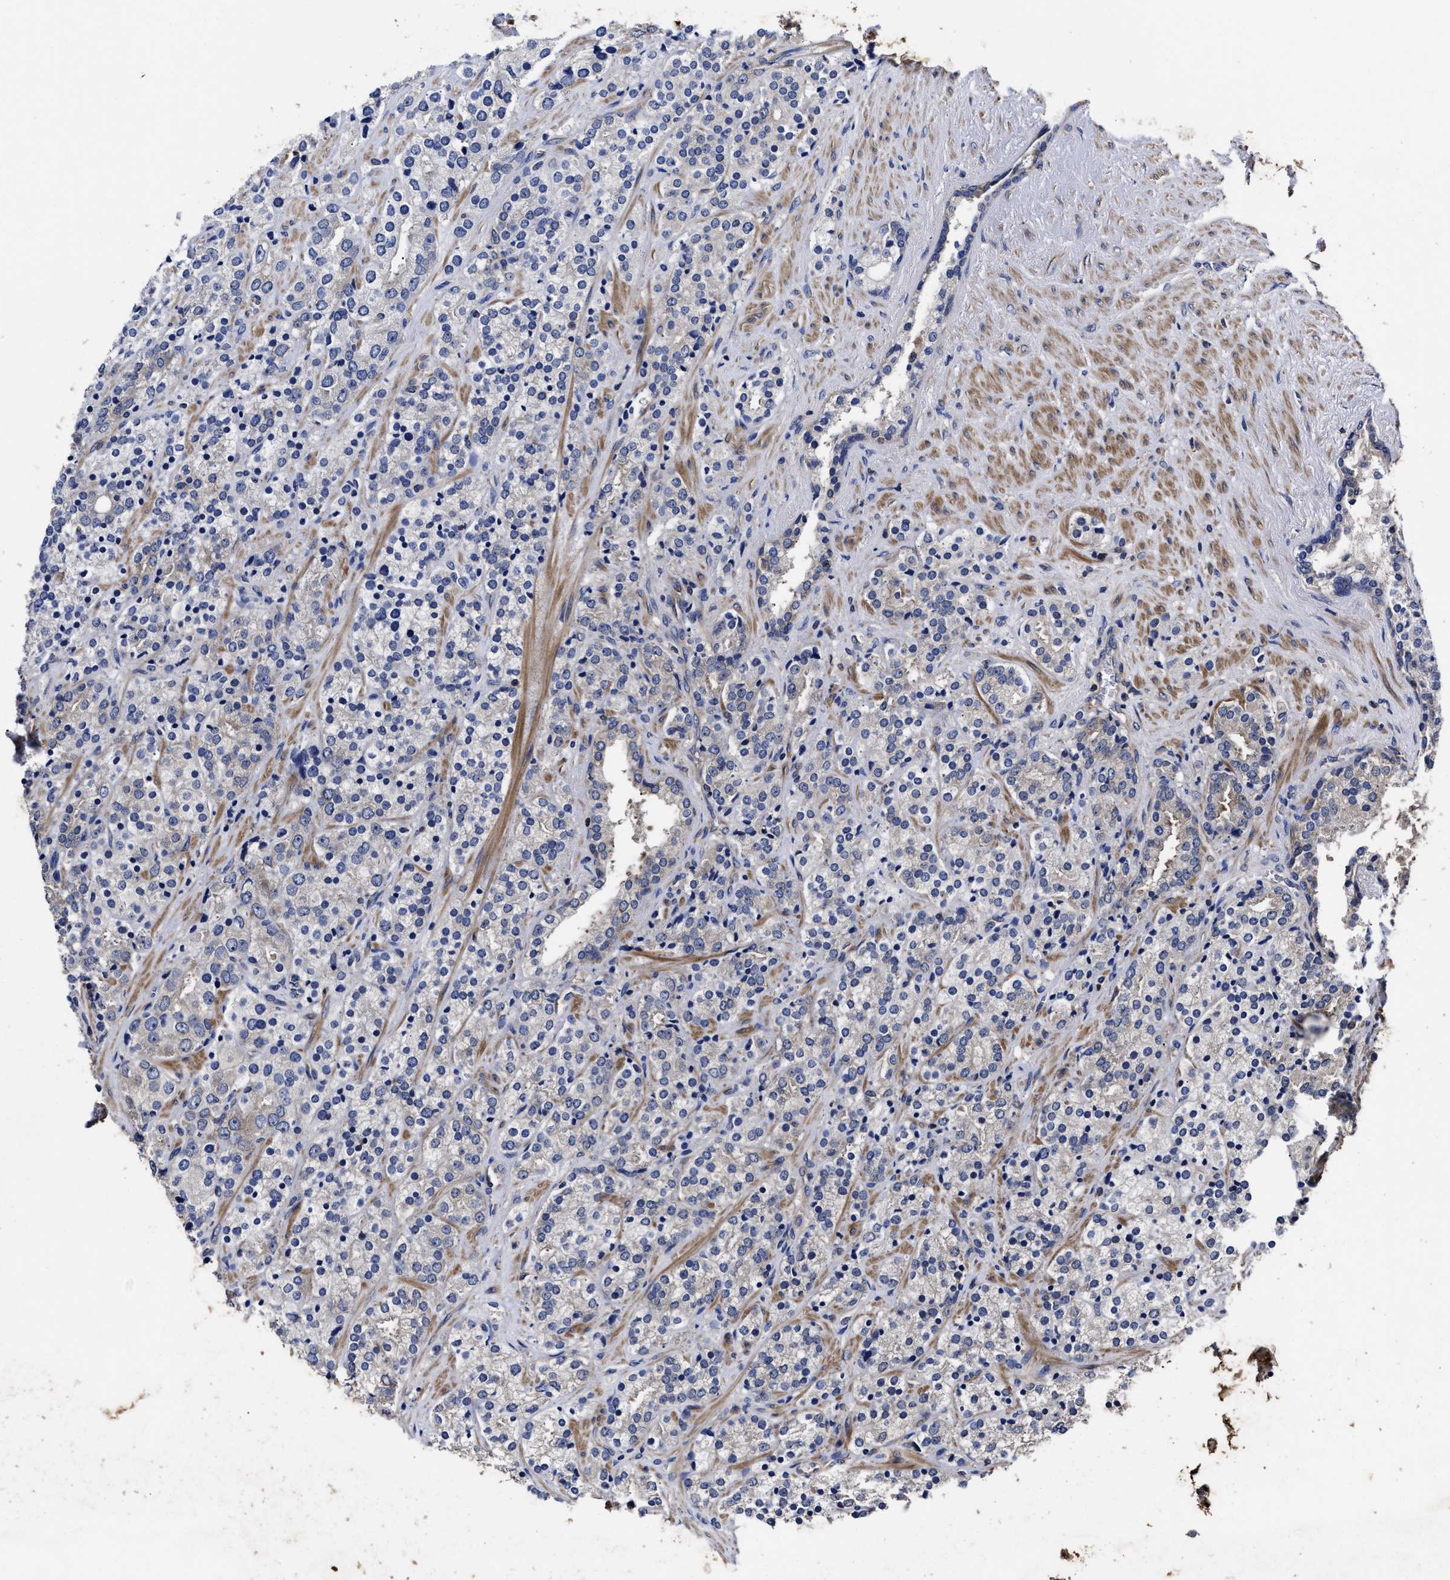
{"staining": {"intensity": "negative", "quantity": "none", "location": "none"}, "tissue": "prostate cancer", "cell_type": "Tumor cells", "image_type": "cancer", "snomed": [{"axis": "morphology", "description": "Adenocarcinoma, High grade"}, {"axis": "topography", "description": "Prostate"}], "caption": "Immunohistochemistry of prostate cancer exhibits no expression in tumor cells.", "gene": "AVEN", "patient": {"sex": "male", "age": 71}}